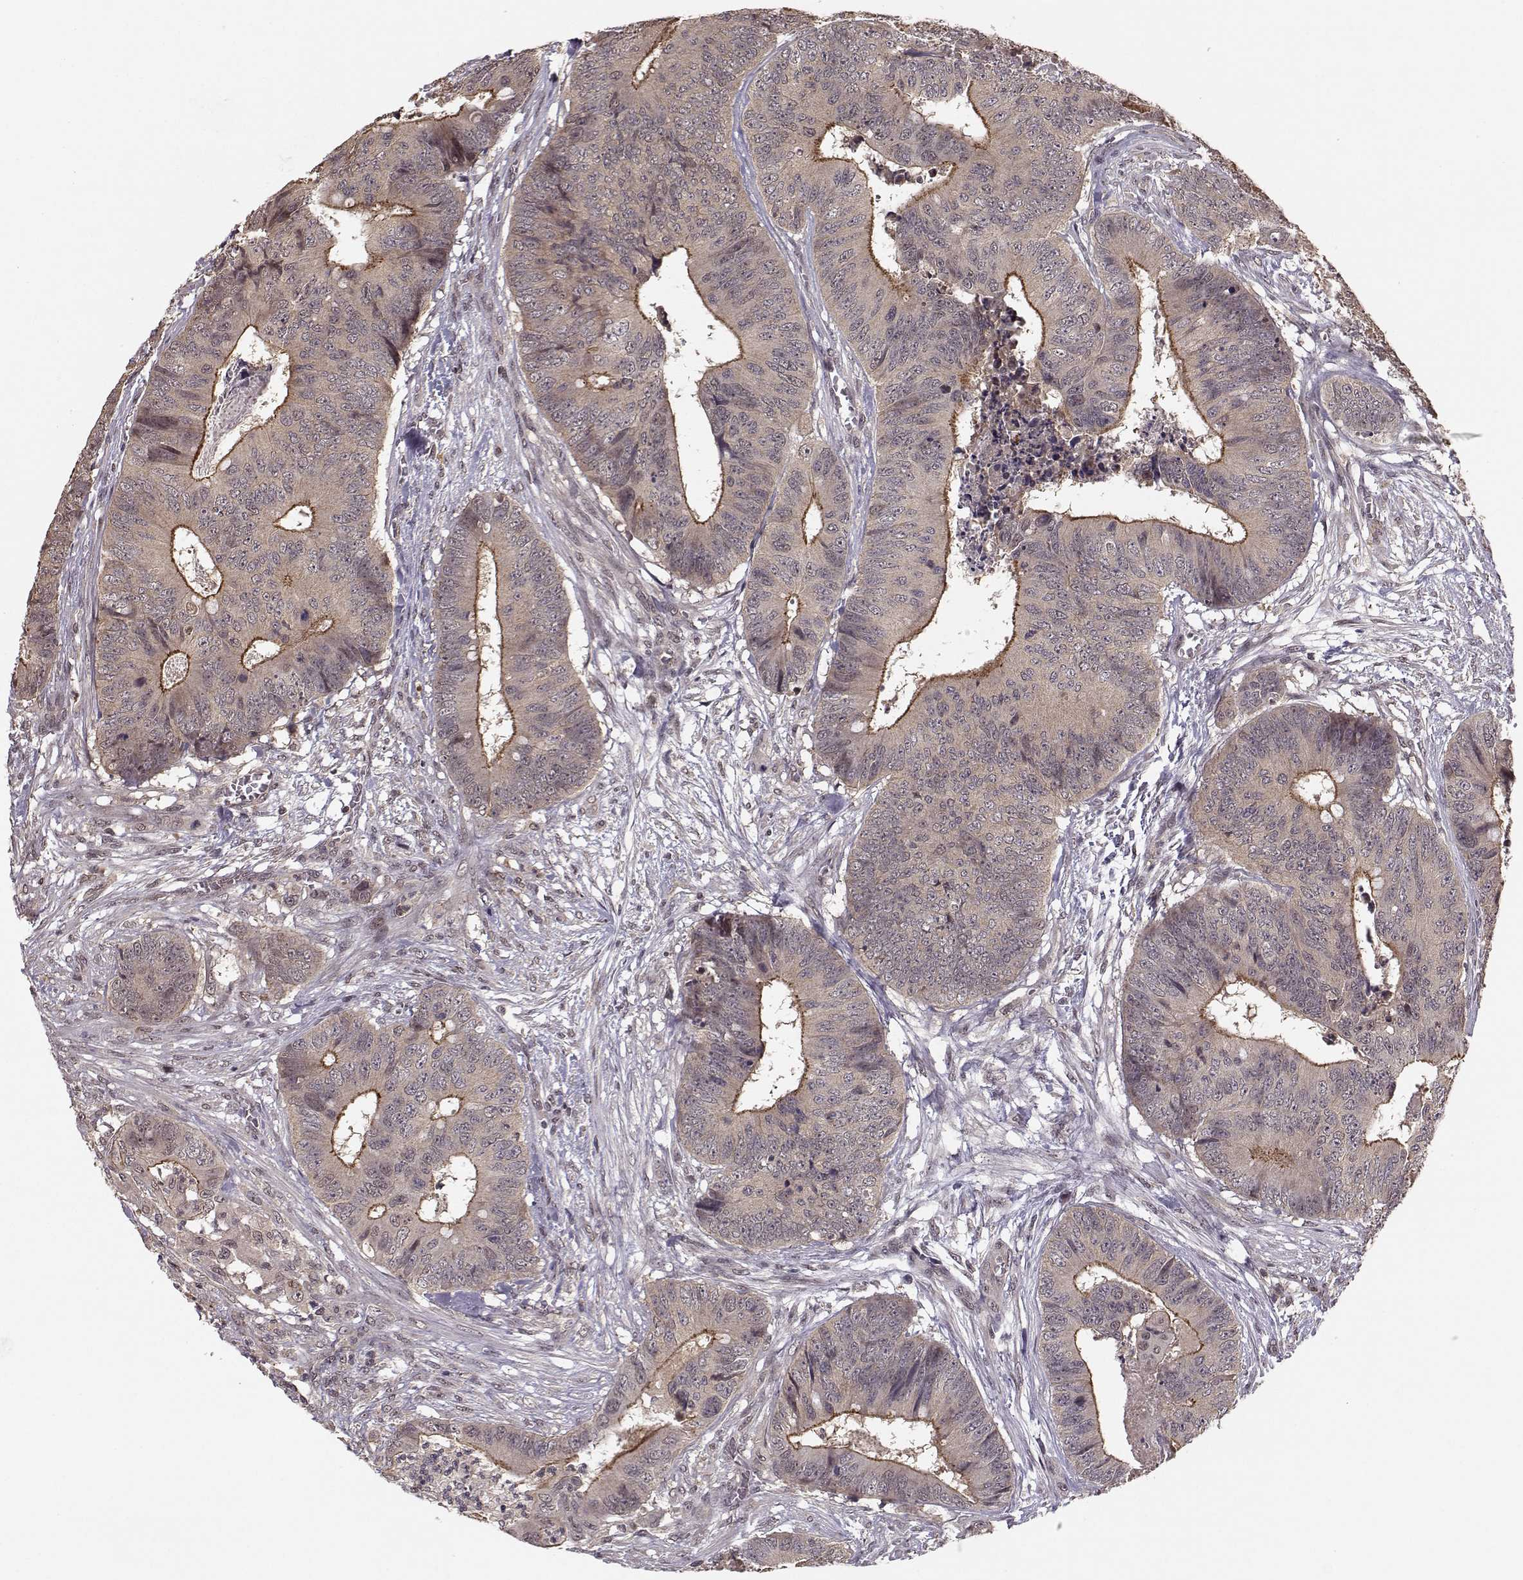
{"staining": {"intensity": "strong", "quantity": ">75%", "location": "cytoplasmic/membranous"}, "tissue": "colorectal cancer", "cell_type": "Tumor cells", "image_type": "cancer", "snomed": [{"axis": "morphology", "description": "Adenocarcinoma, NOS"}, {"axis": "topography", "description": "Colon"}], "caption": "Strong cytoplasmic/membranous protein expression is present in about >75% of tumor cells in colorectal cancer (adenocarcinoma). The protein of interest is stained brown, and the nuclei are stained in blue (DAB IHC with brightfield microscopy, high magnification).", "gene": "PLEKHG3", "patient": {"sex": "male", "age": 84}}